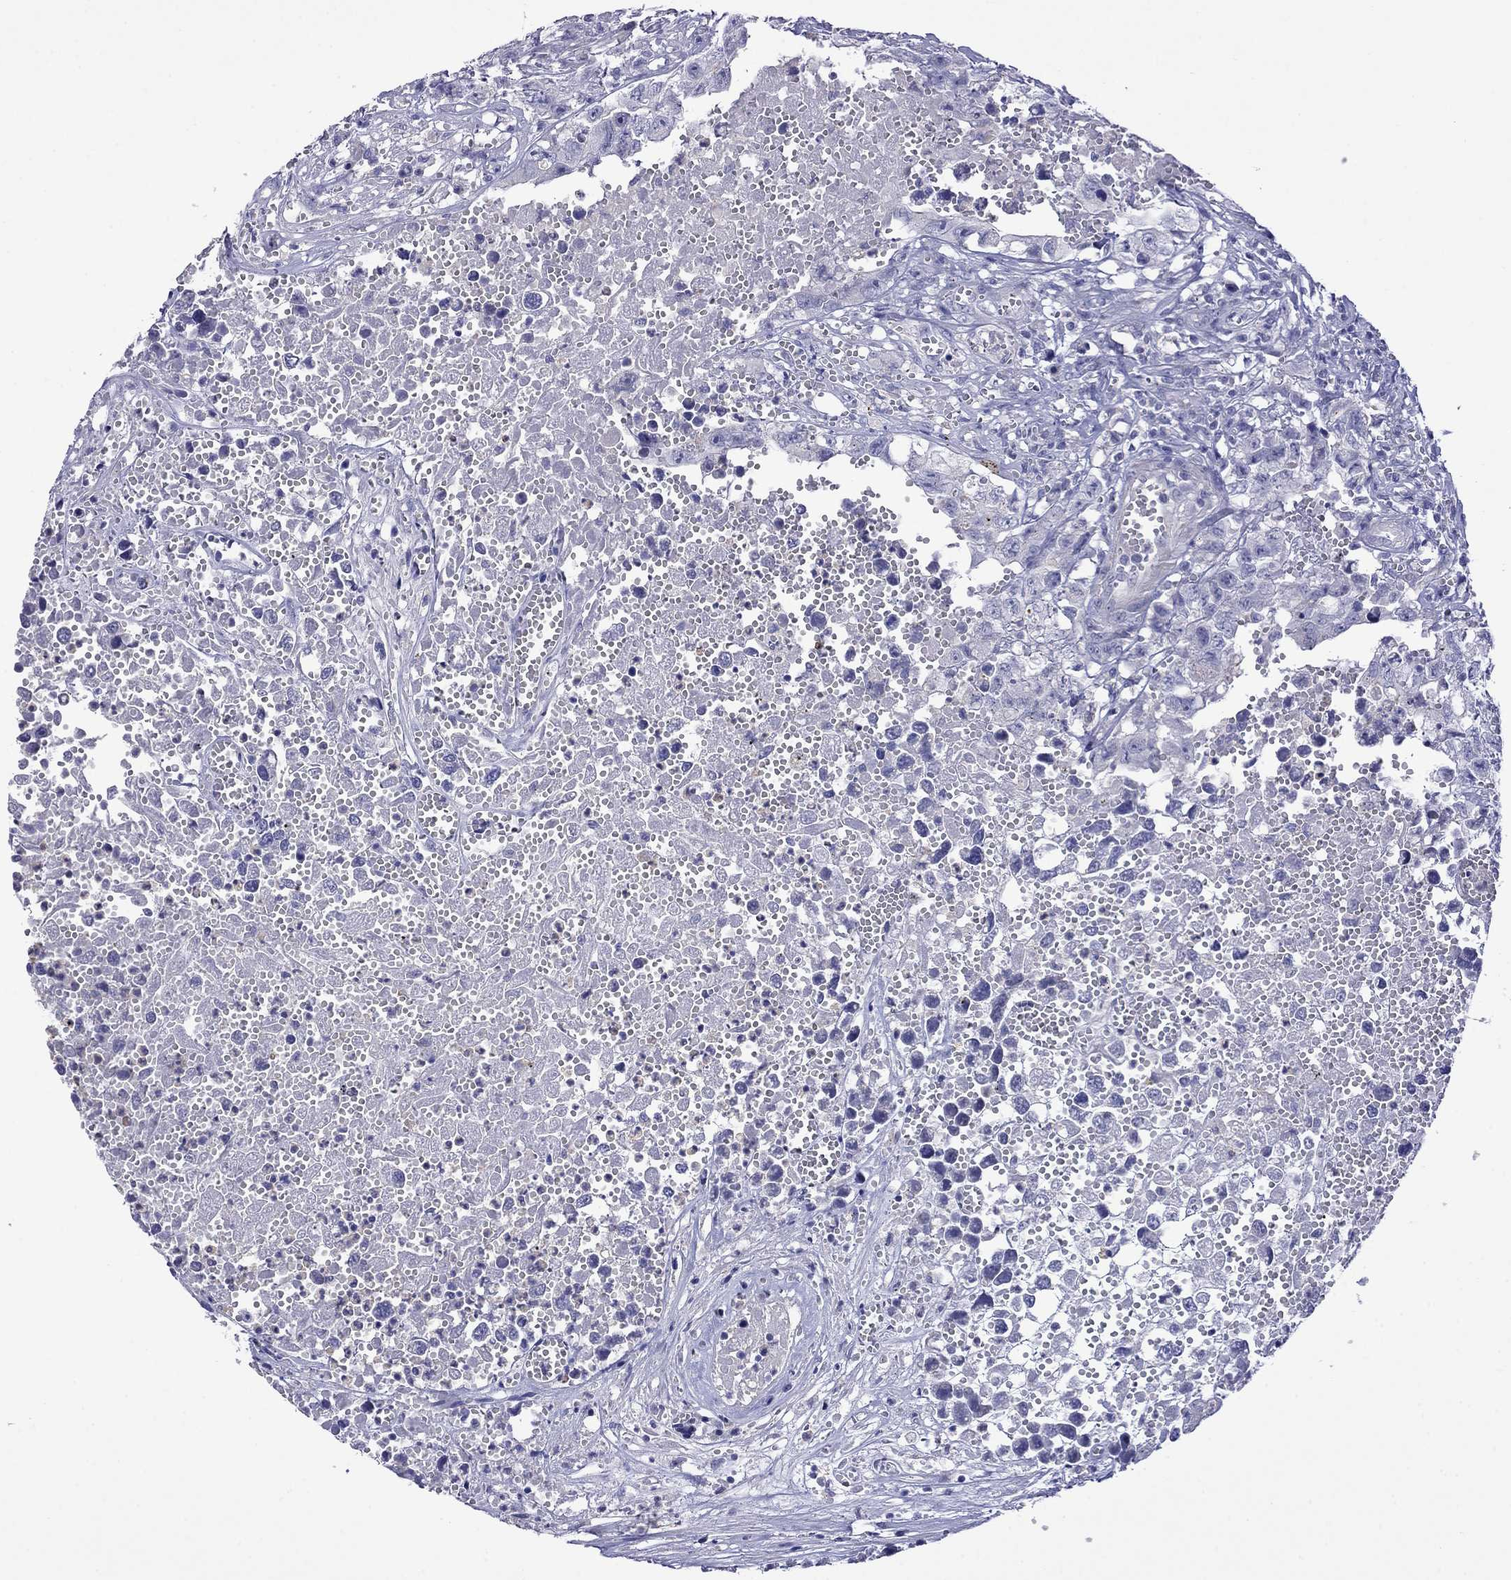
{"staining": {"intensity": "negative", "quantity": "none", "location": "none"}, "tissue": "testis cancer", "cell_type": "Tumor cells", "image_type": "cancer", "snomed": [{"axis": "morphology", "description": "Seminoma, NOS"}, {"axis": "morphology", "description": "Carcinoma, Embryonal, NOS"}, {"axis": "topography", "description": "Testis"}], "caption": "Tumor cells show no significant staining in testis embryonal carcinoma.", "gene": "STAR", "patient": {"sex": "male", "age": 22}}